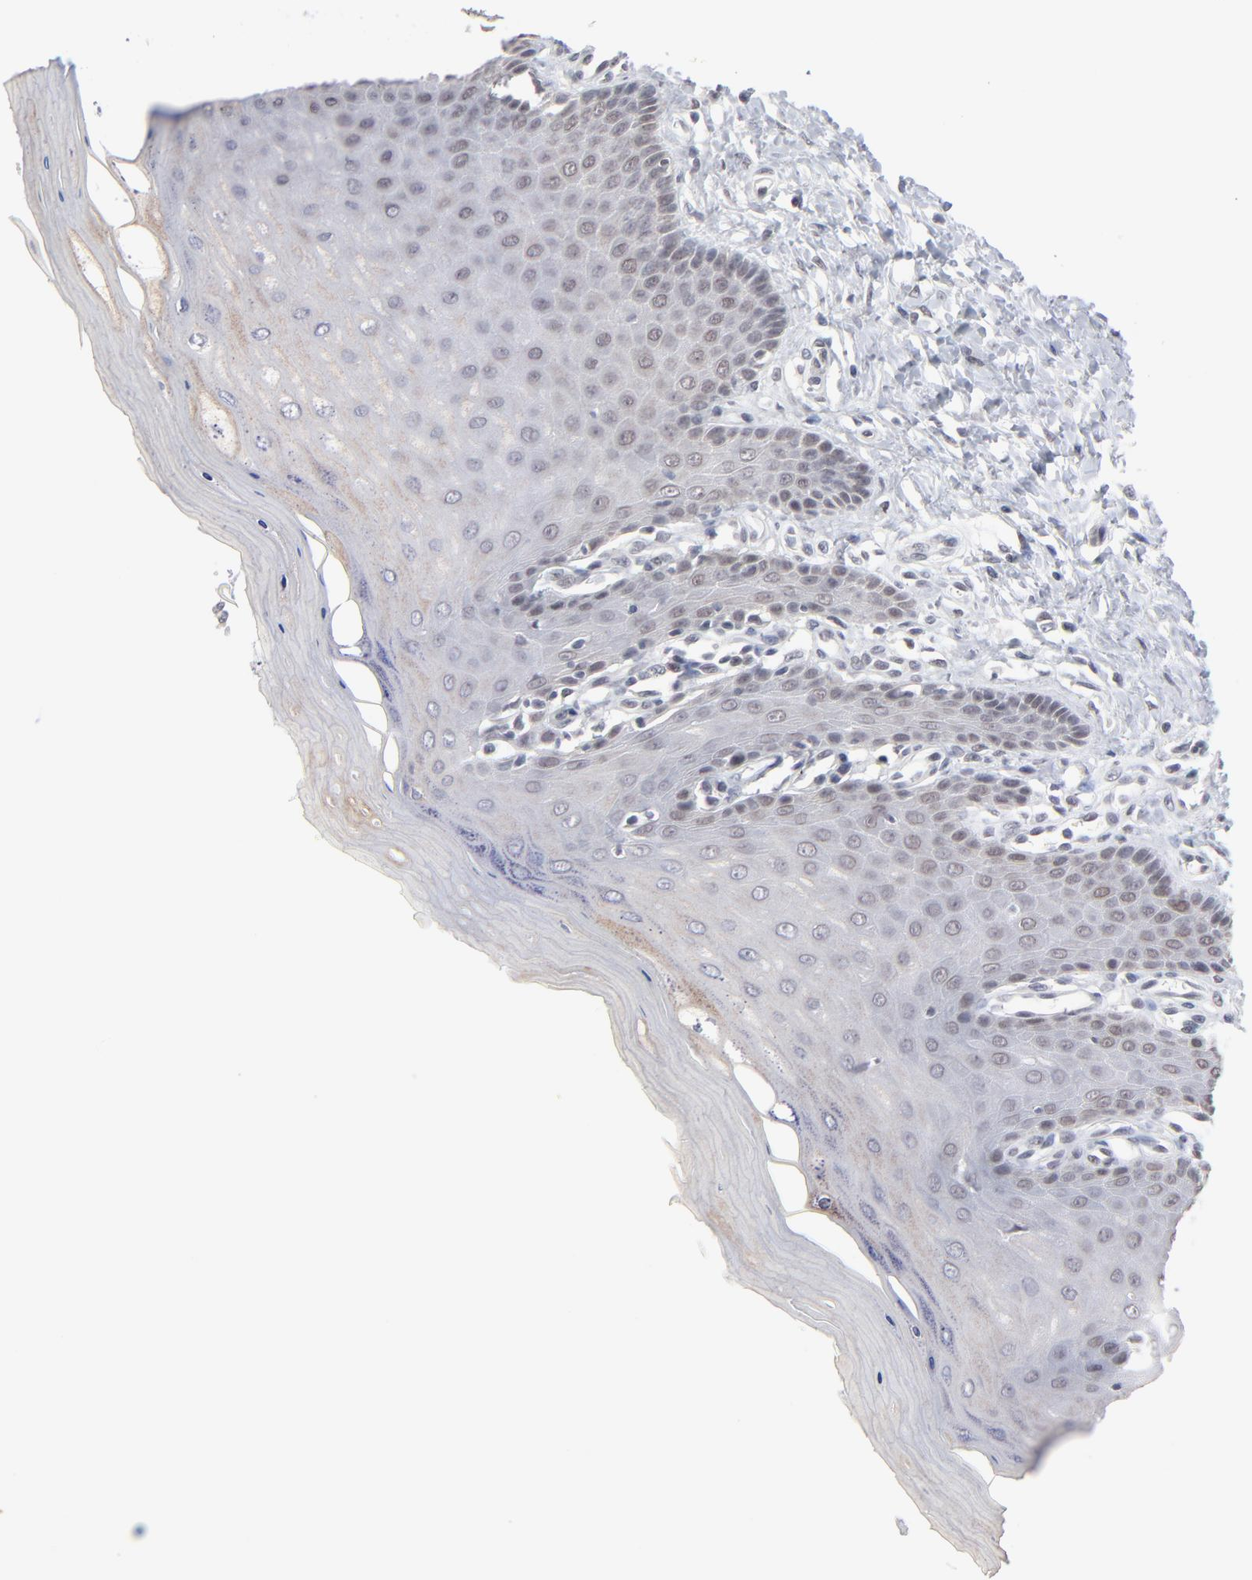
{"staining": {"intensity": "weak", "quantity": ">75%", "location": "nuclear"}, "tissue": "cervix", "cell_type": "Glandular cells", "image_type": "normal", "snomed": [{"axis": "morphology", "description": "Normal tissue, NOS"}, {"axis": "topography", "description": "Cervix"}], "caption": "Approximately >75% of glandular cells in benign human cervix demonstrate weak nuclear protein expression as visualized by brown immunohistochemical staining.", "gene": "MBIP", "patient": {"sex": "female", "age": 55}}